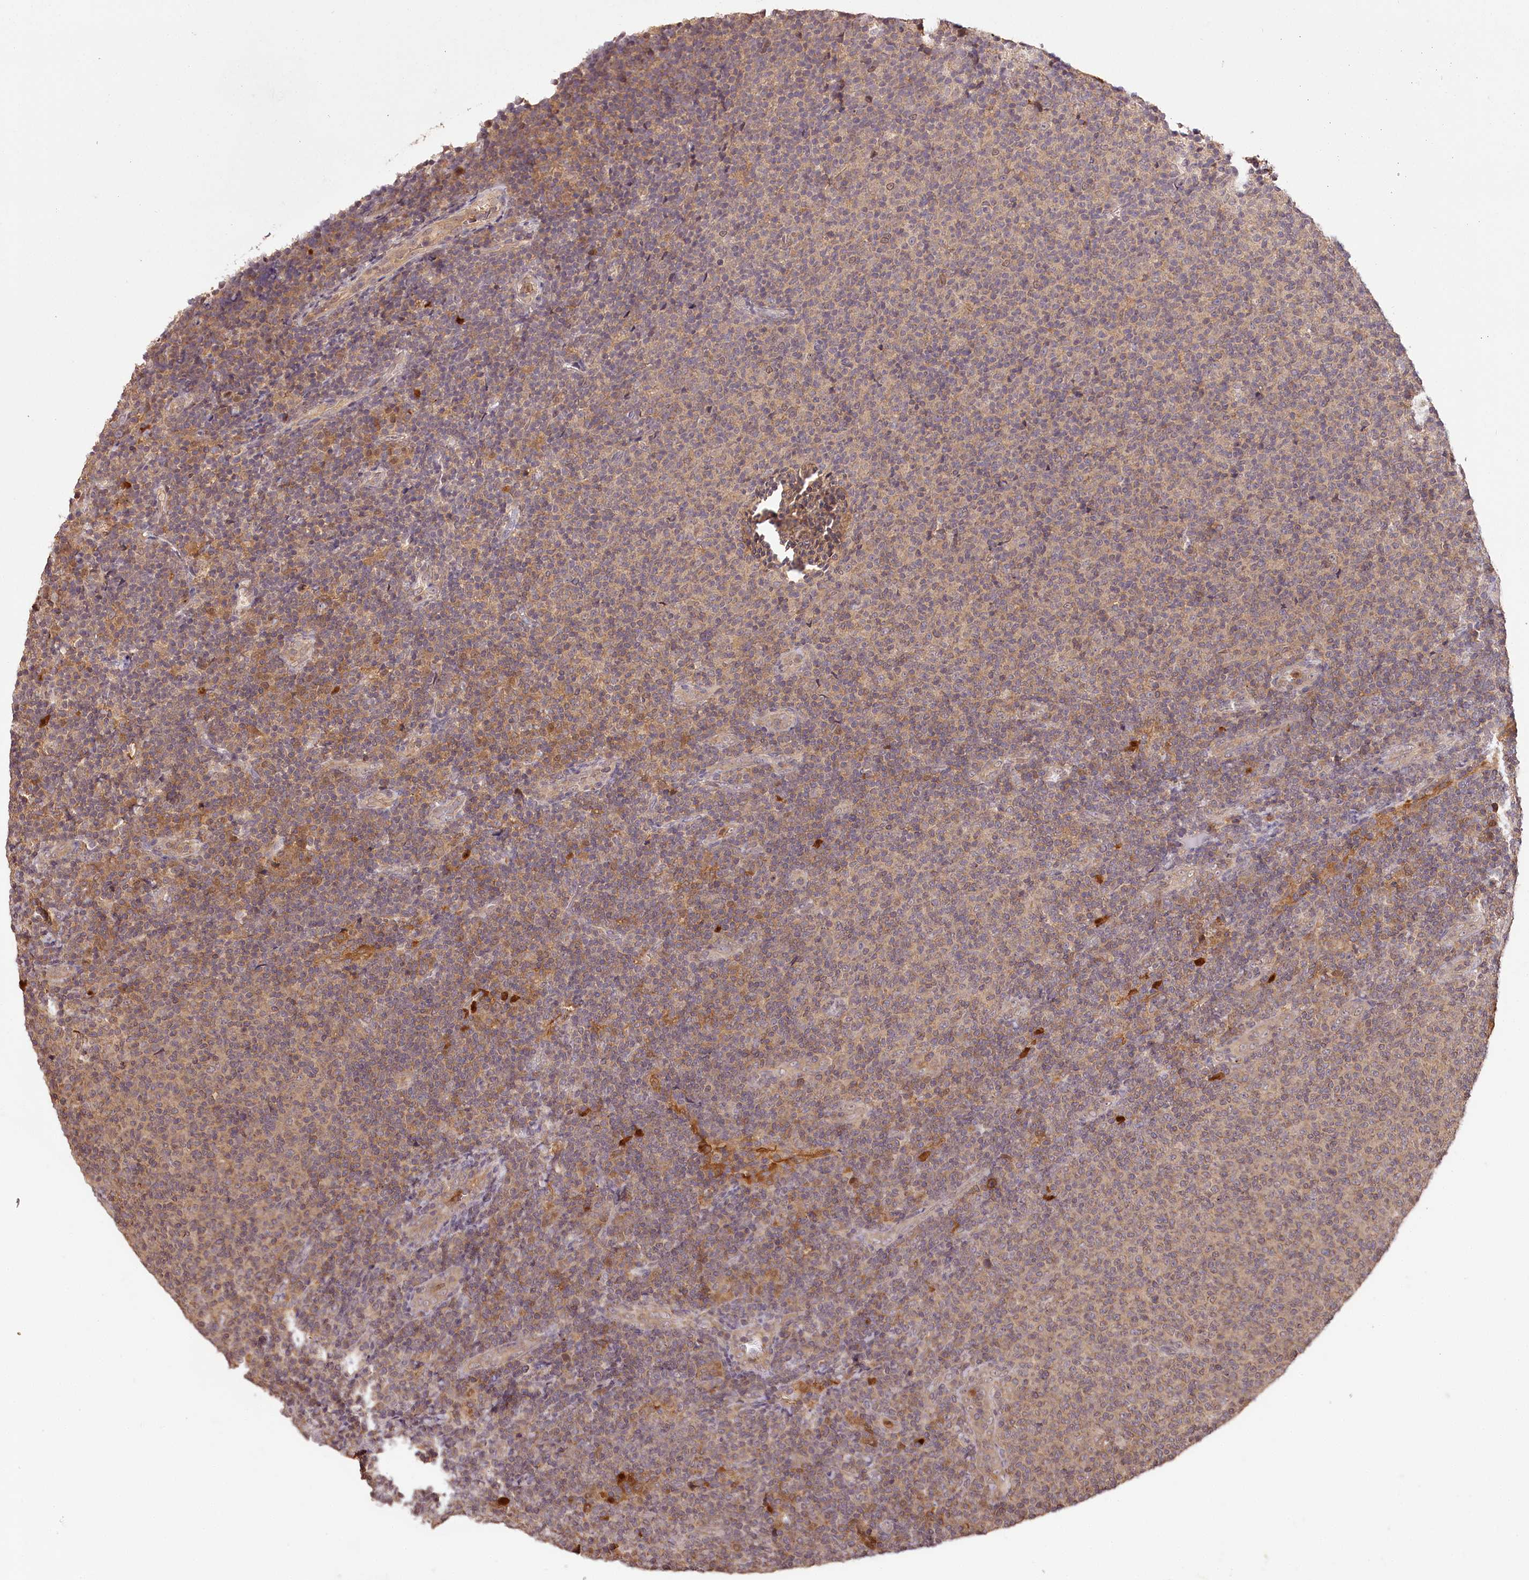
{"staining": {"intensity": "weak", "quantity": ">75%", "location": "cytoplasmic/membranous"}, "tissue": "lymphoma", "cell_type": "Tumor cells", "image_type": "cancer", "snomed": [{"axis": "morphology", "description": "Malignant lymphoma, non-Hodgkin's type, Low grade"}, {"axis": "topography", "description": "Lymph node"}], "caption": "Lymphoma was stained to show a protein in brown. There is low levels of weak cytoplasmic/membranous staining in about >75% of tumor cells. The staining is performed using DAB brown chromogen to label protein expression. The nuclei are counter-stained blue using hematoxylin.", "gene": "TTC12", "patient": {"sex": "male", "age": 66}}